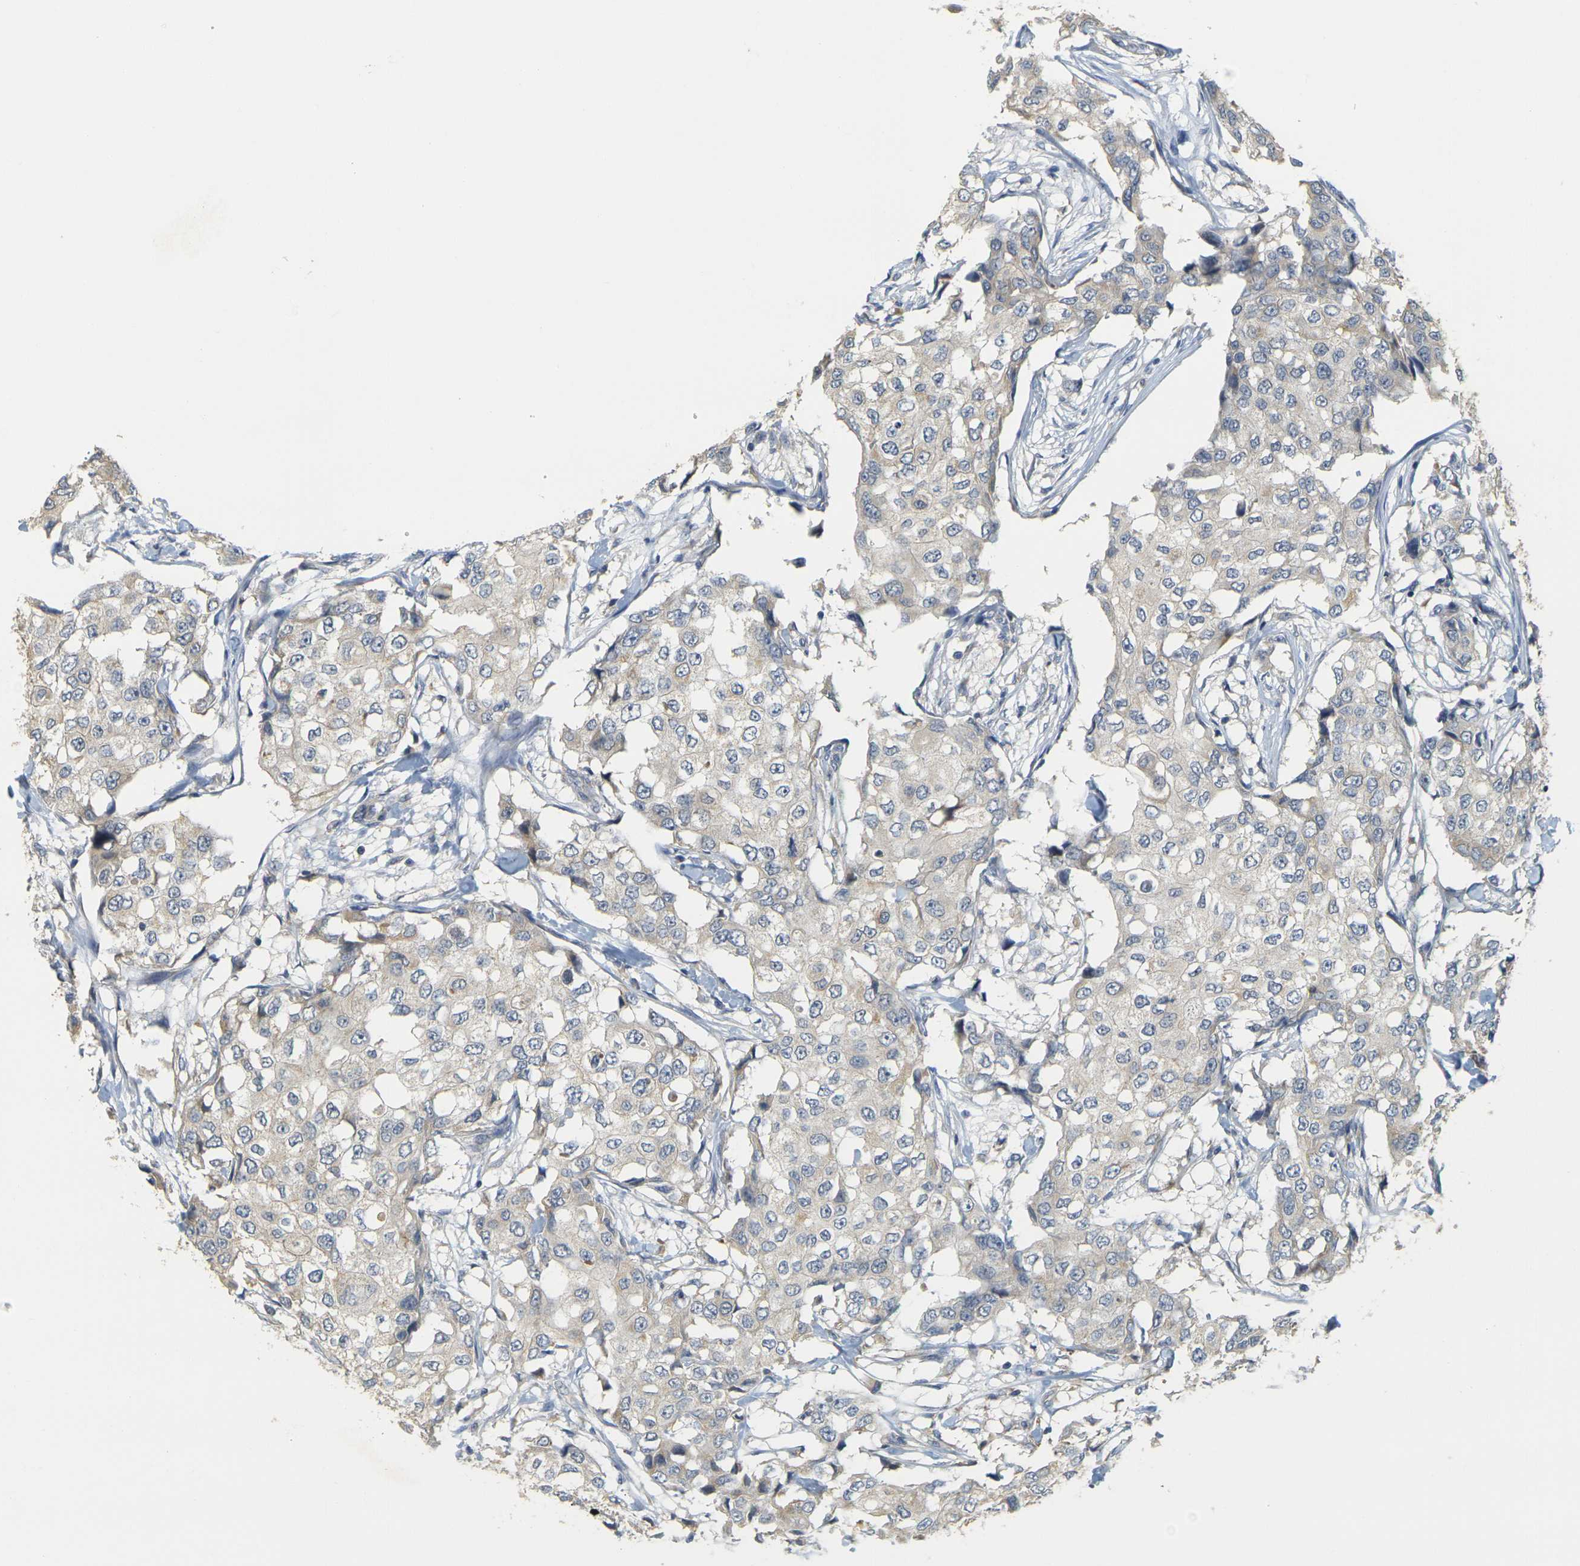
{"staining": {"intensity": "weak", "quantity": "<25%", "location": "cytoplasmic/membranous"}, "tissue": "breast cancer", "cell_type": "Tumor cells", "image_type": "cancer", "snomed": [{"axis": "morphology", "description": "Duct carcinoma"}, {"axis": "topography", "description": "Breast"}], "caption": "Immunohistochemistry of human breast infiltrating ductal carcinoma displays no expression in tumor cells. (DAB immunohistochemistry (IHC), high magnification).", "gene": "GDAP1", "patient": {"sex": "female", "age": 27}}